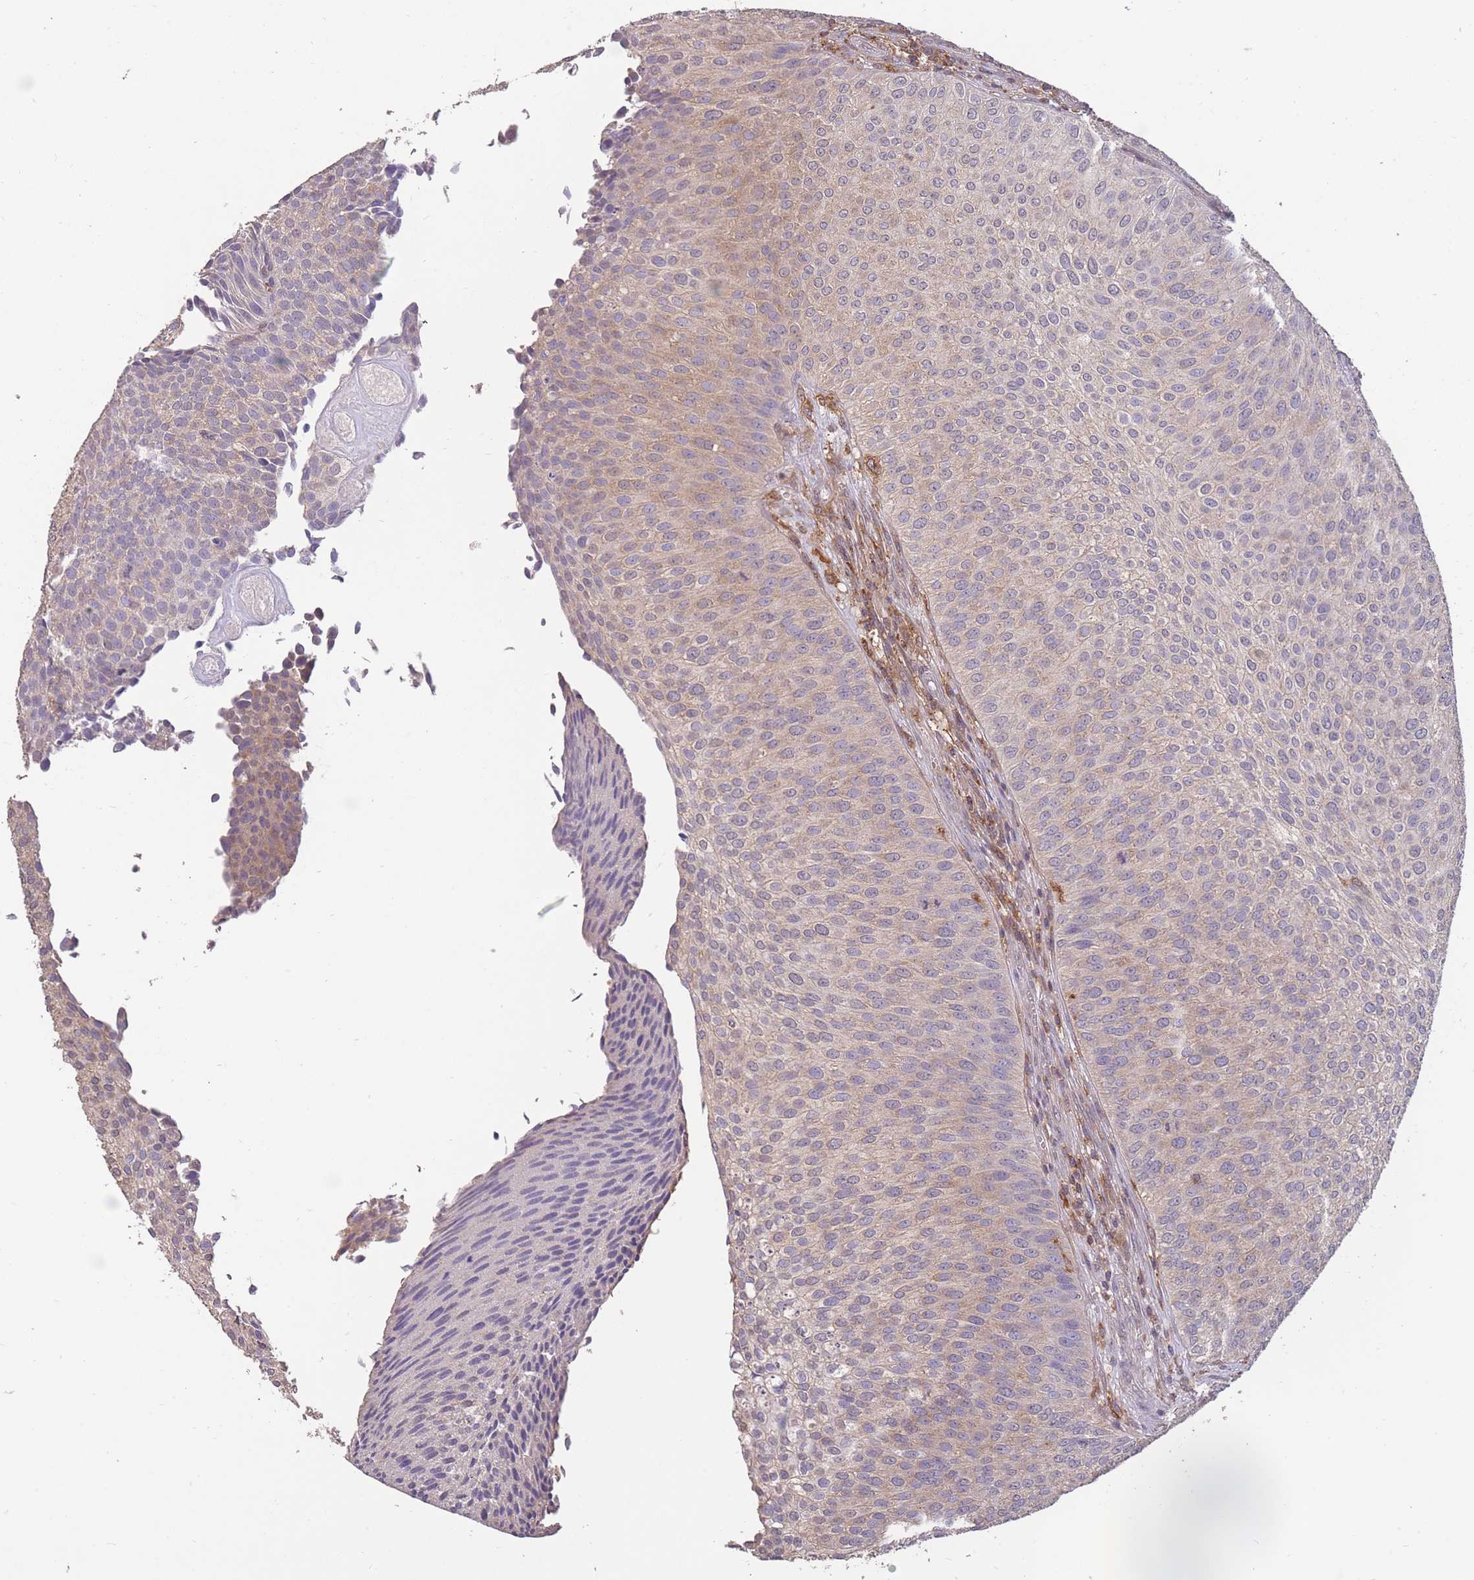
{"staining": {"intensity": "weak", "quantity": ">75%", "location": "cytoplasmic/membranous"}, "tissue": "urothelial cancer", "cell_type": "Tumor cells", "image_type": "cancer", "snomed": [{"axis": "morphology", "description": "Urothelial carcinoma, Low grade"}, {"axis": "topography", "description": "Urinary bladder"}], "caption": "Brown immunohistochemical staining in urothelial cancer demonstrates weak cytoplasmic/membranous expression in about >75% of tumor cells.", "gene": "GMIP", "patient": {"sex": "male", "age": 84}}